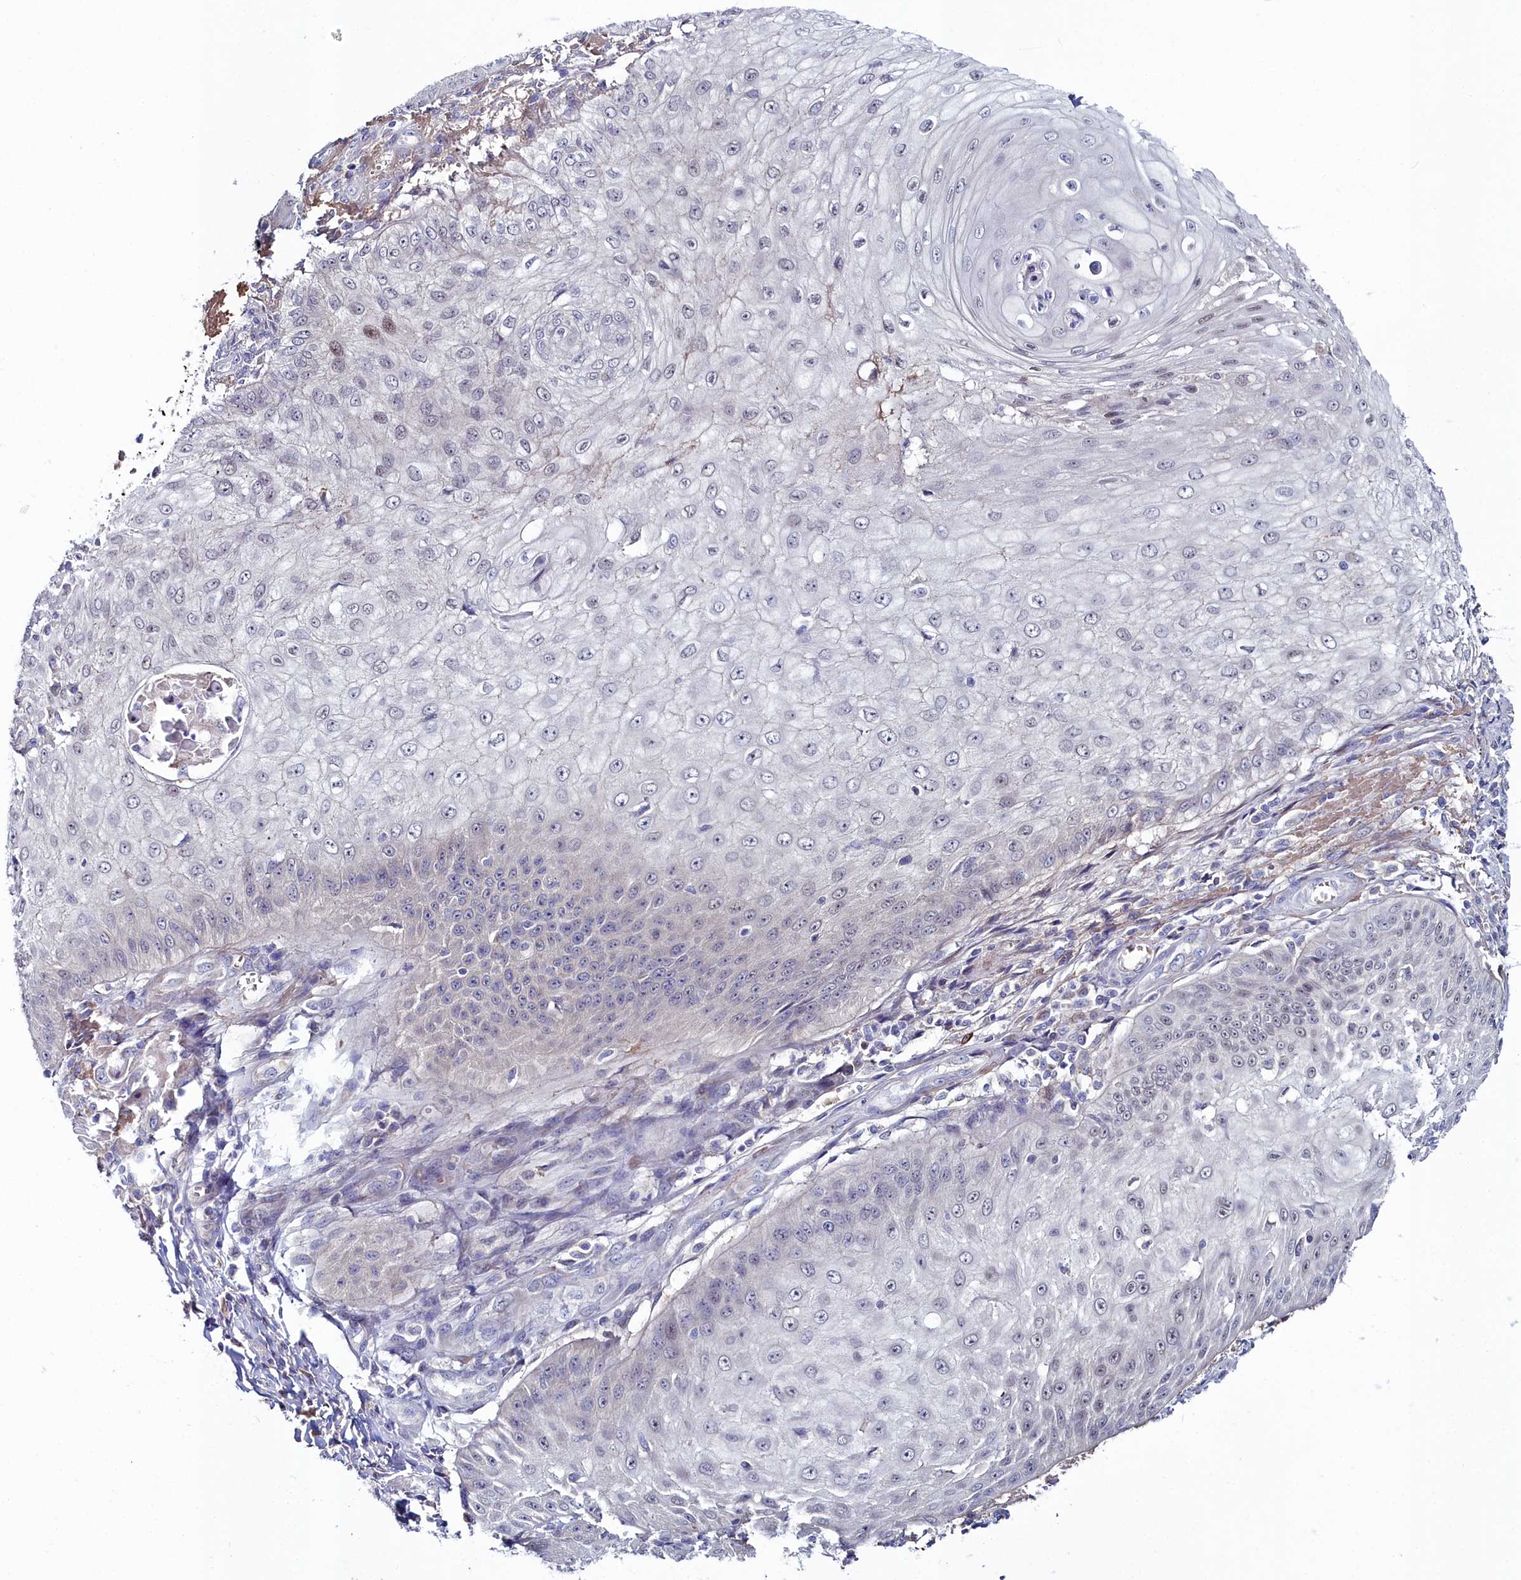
{"staining": {"intensity": "negative", "quantity": "none", "location": "none"}, "tissue": "skin cancer", "cell_type": "Tumor cells", "image_type": "cancer", "snomed": [{"axis": "morphology", "description": "Squamous cell carcinoma, NOS"}, {"axis": "topography", "description": "Skin"}], "caption": "Immunohistochemistry of human skin cancer (squamous cell carcinoma) displays no positivity in tumor cells.", "gene": "KCTD18", "patient": {"sex": "male", "age": 70}}